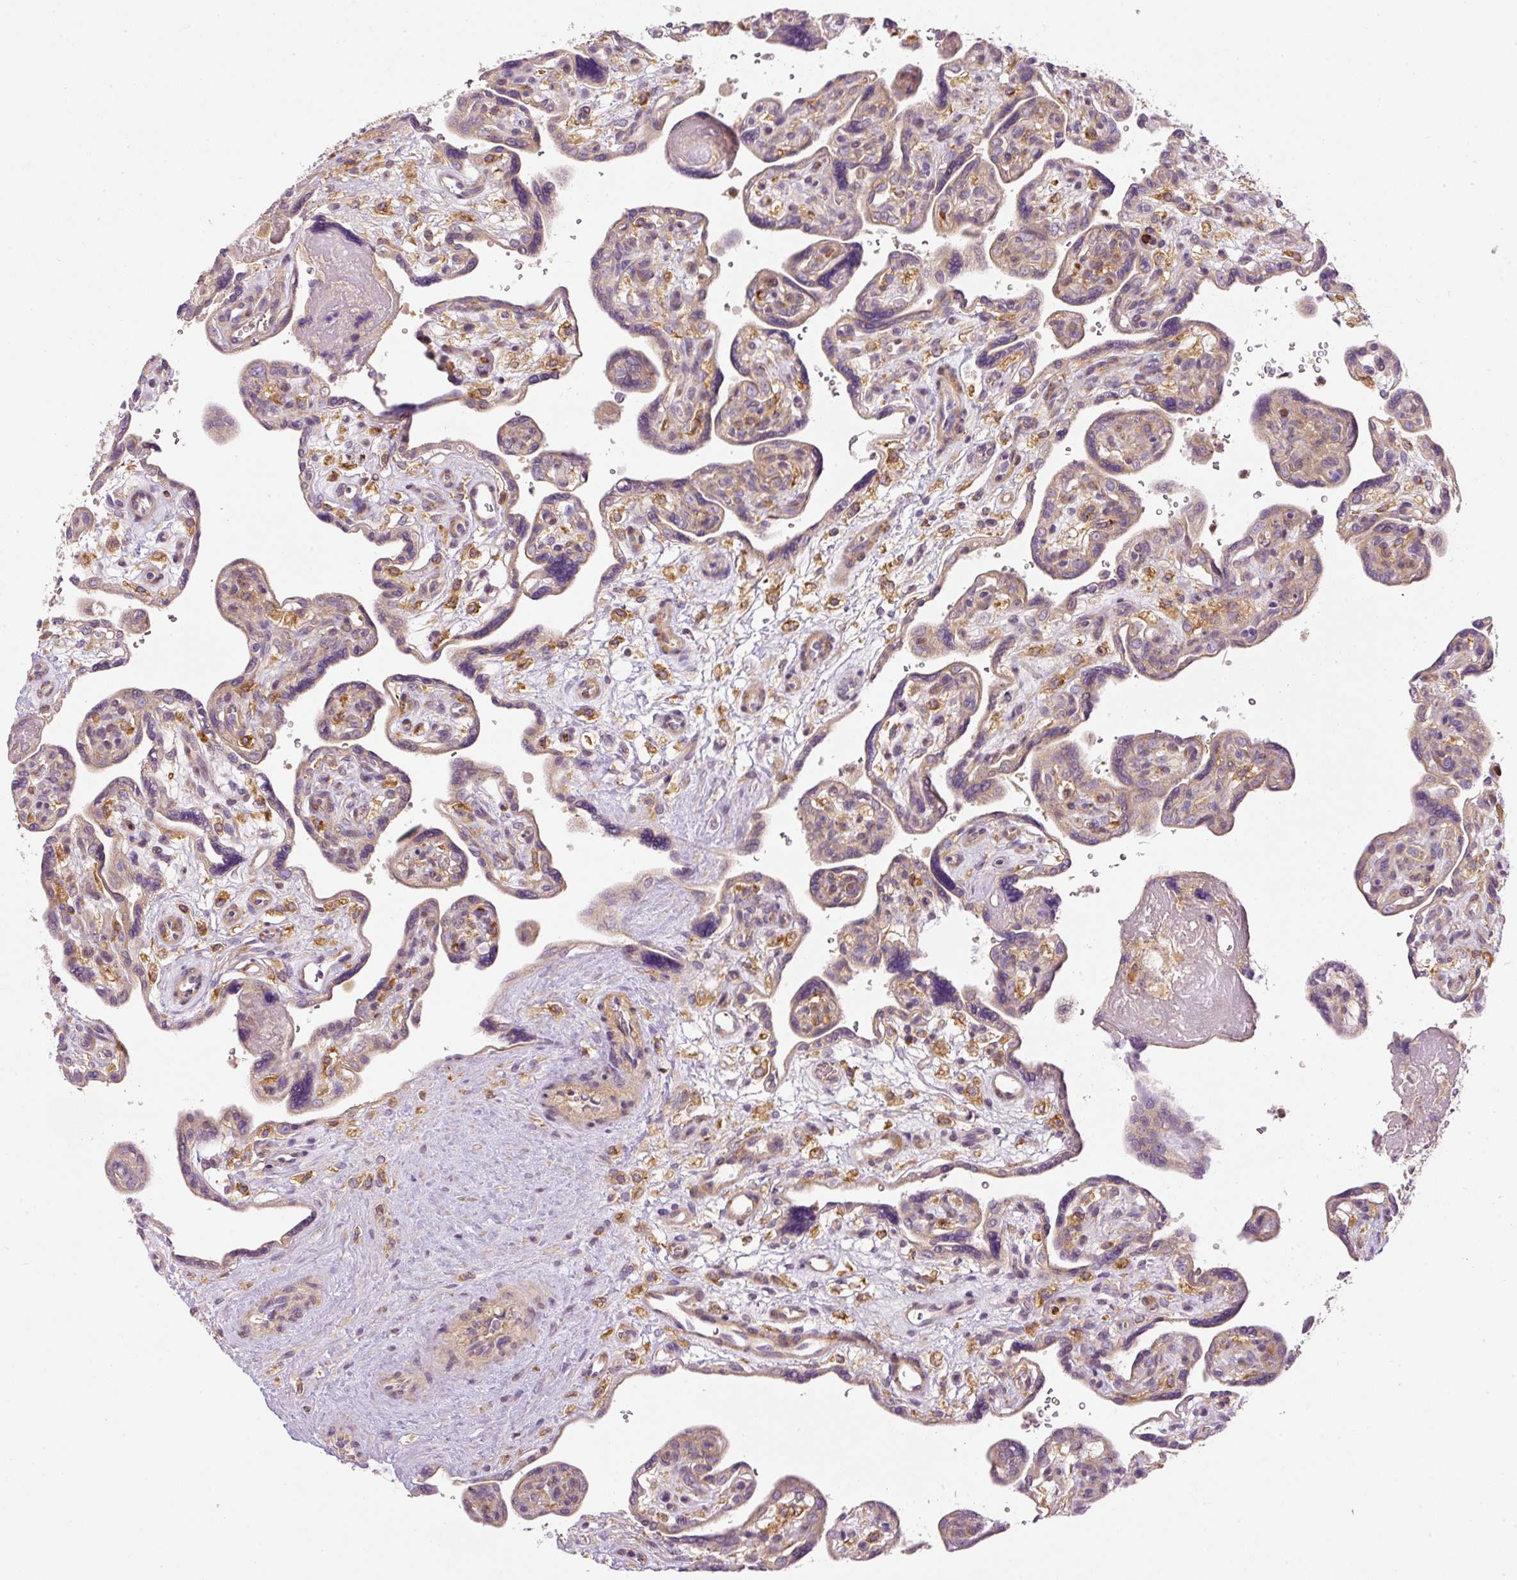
{"staining": {"intensity": "moderate", "quantity": ">75%", "location": "cytoplasmic/membranous"}, "tissue": "placenta", "cell_type": "Decidual cells", "image_type": "normal", "snomed": [{"axis": "morphology", "description": "Normal tissue, NOS"}, {"axis": "topography", "description": "Placenta"}], "caption": "A high-resolution image shows immunohistochemistry staining of normal placenta, which displays moderate cytoplasmic/membranous staining in about >75% of decidual cells.", "gene": "TBC1D2B", "patient": {"sex": "female", "age": 39}}